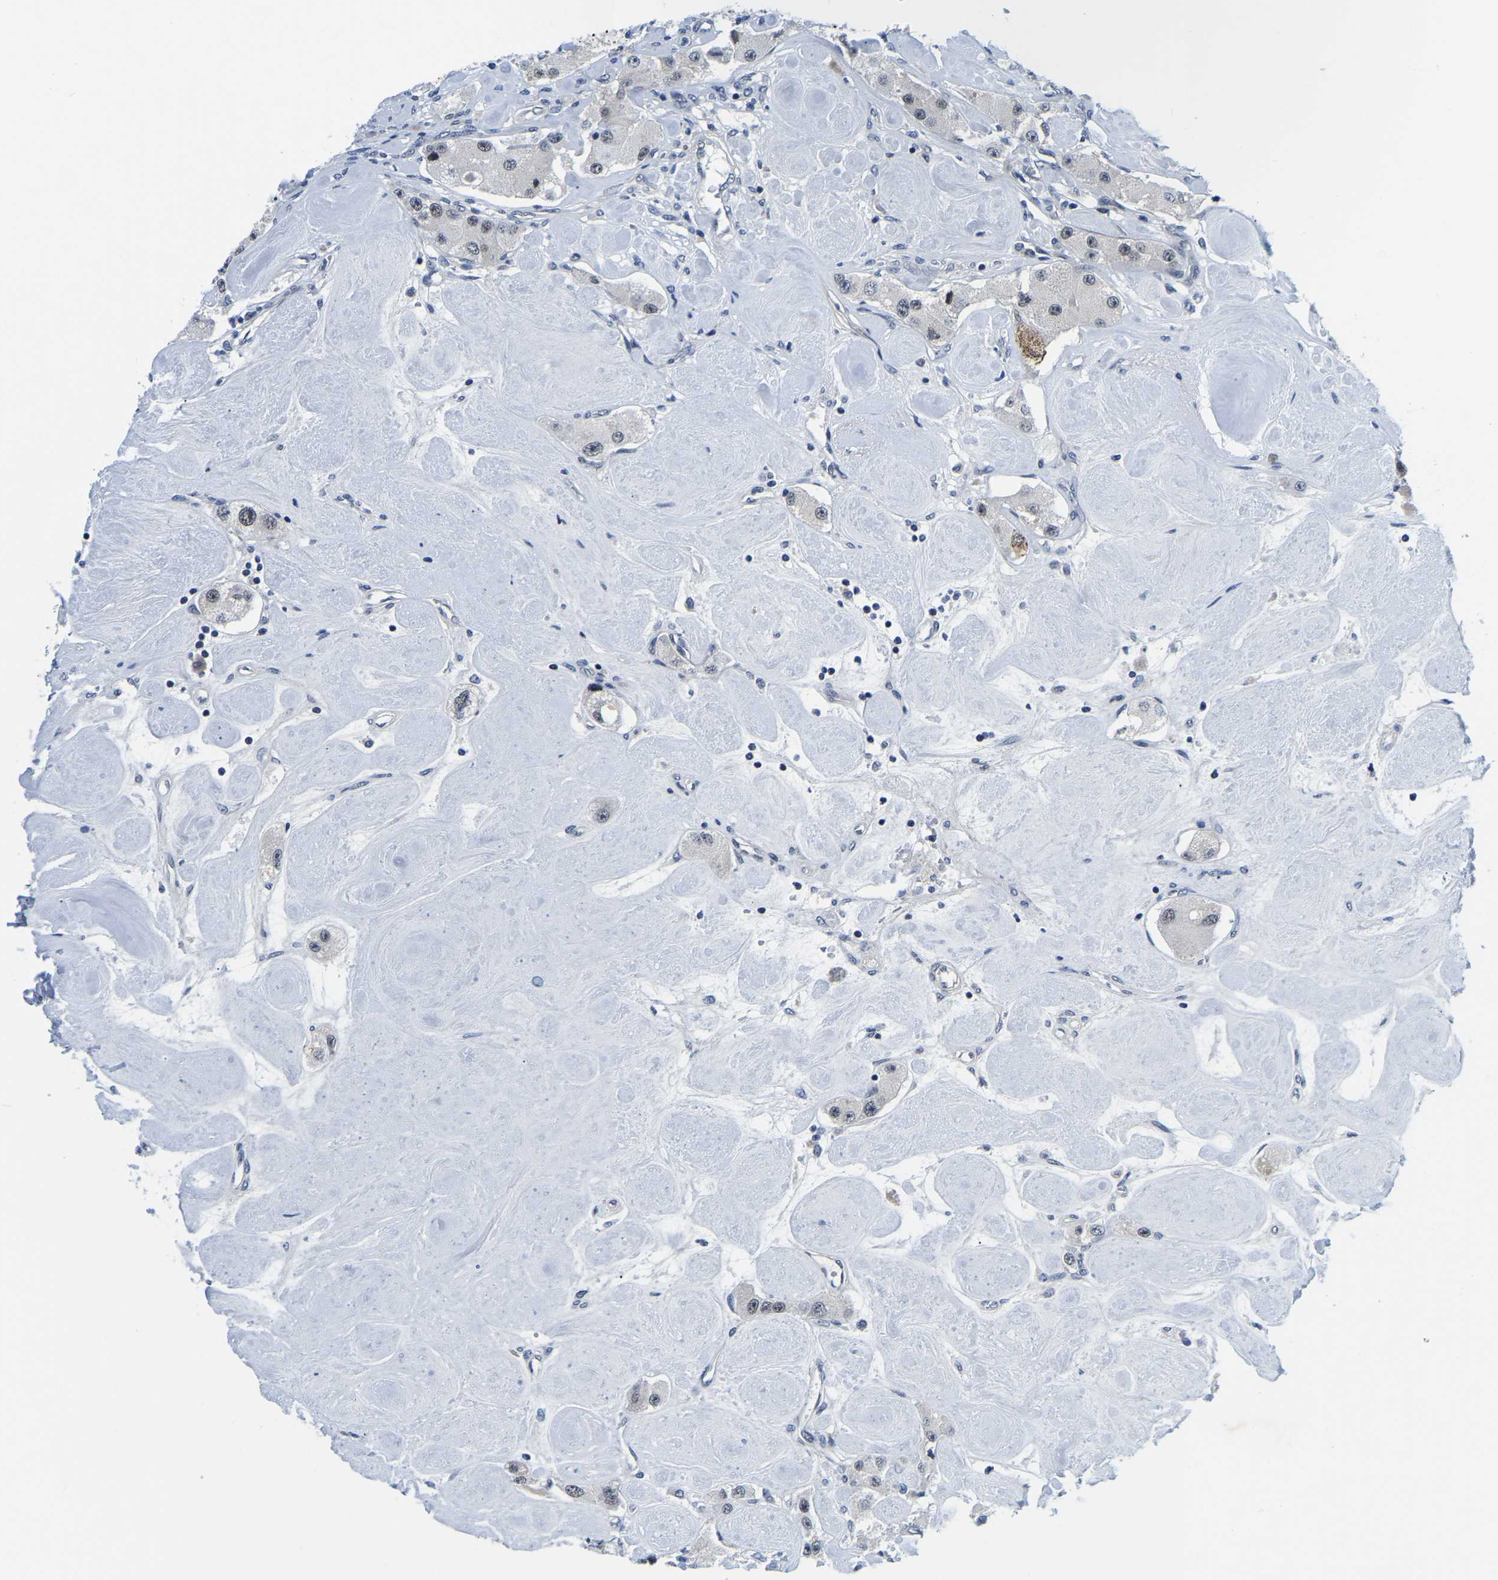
{"staining": {"intensity": "weak", "quantity": "25%-75%", "location": "nuclear"}, "tissue": "carcinoid", "cell_type": "Tumor cells", "image_type": "cancer", "snomed": [{"axis": "morphology", "description": "Carcinoid, malignant, NOS"}, {"axis": "topography", "description": "Pancreas"}], "caption": "Human carcinoid (malignant) stained for a protein (brown) shows weak nuclear positive staining in approximately 25%-75% of tumor cells.", "gene": "POLDIP3", "patient": {"sex": "male", "age": 41}}